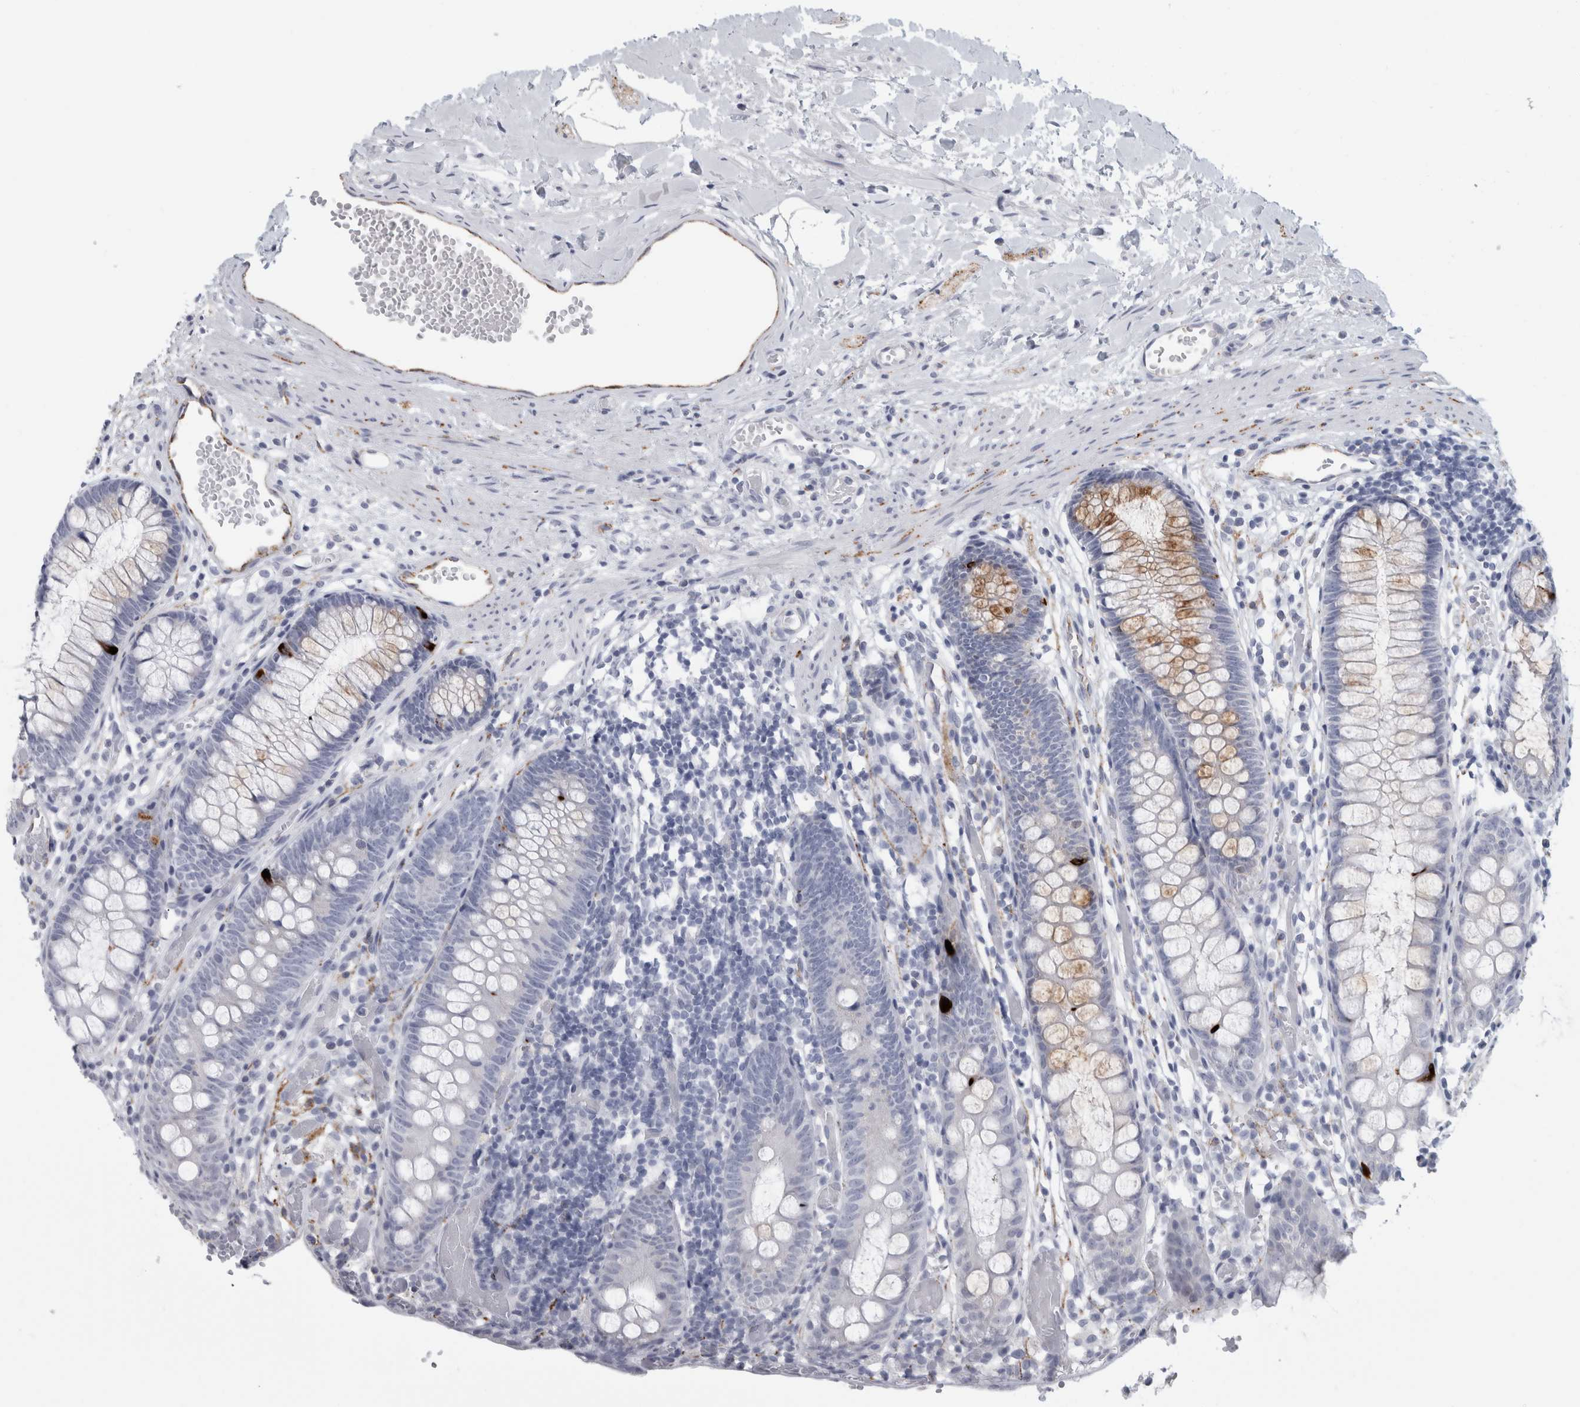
{"staining": {"intensity": "moderate", "quantity": ">75%", "location": "cytoplasmic/membranous"}, "tissue": "colon", "cell_type": "Endothelial cells", "image_type": "normal", "snomed": [{"axis": "morphology", "description": "Normal tissue, NOS"}, {"axis": "topography", "description": "Colon"}], "caption": "Immunohistochemistry (IHC) photomicrograph of benign colon: colon stained using immunohistochemistry exhibits medium levels of moderate protein expression localized specifically in the cytoplasmic/membranous of endothelial cells, appearing as a cytoplasmic/membranous brown color.", "gene": "CPE", "patient": {"sex": "male", "age": 14}}